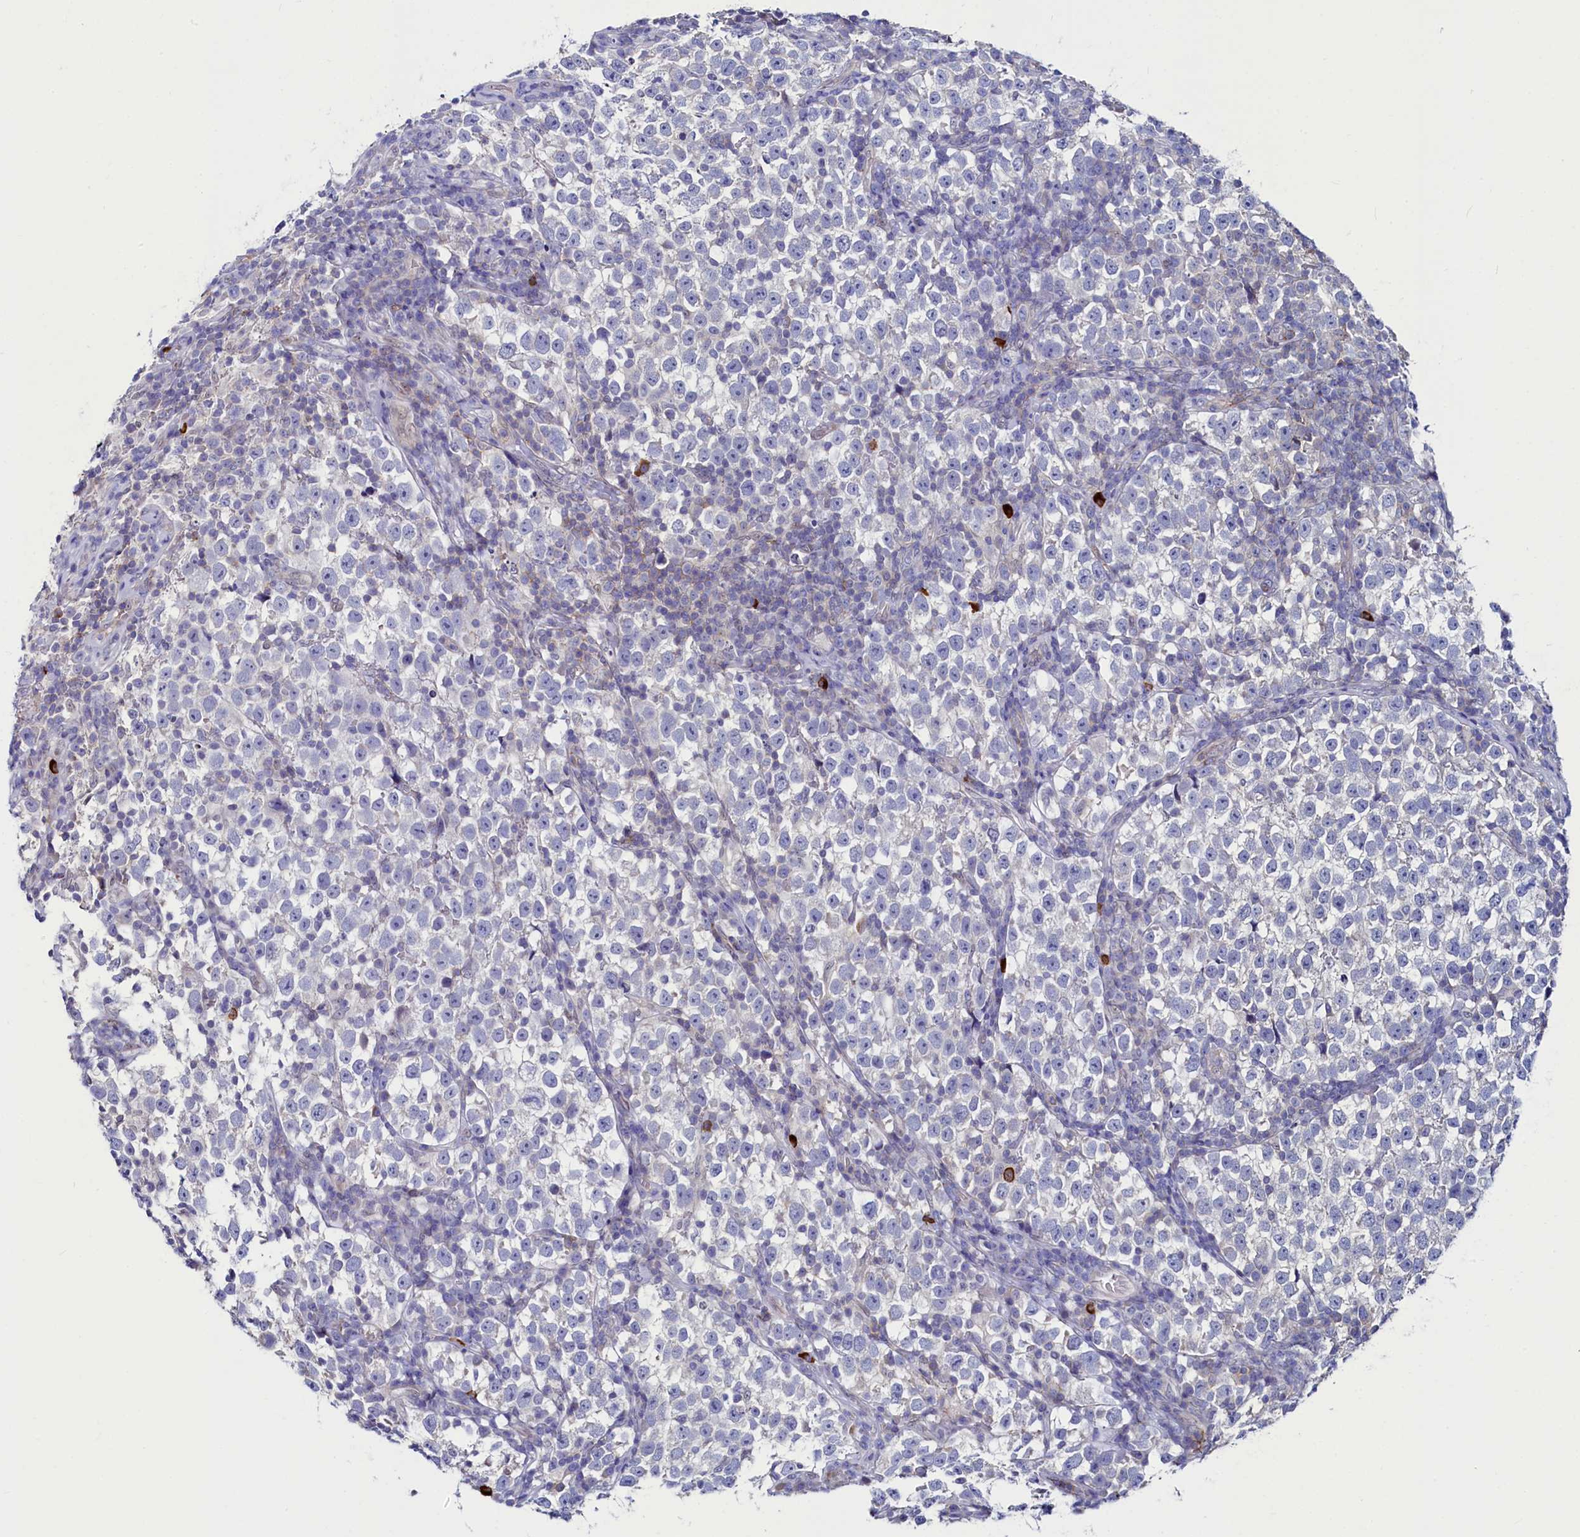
{"staining": {"intensity": "negative", "quantity": "none", "location": "none"}, "tissue": "testis cancer", "cell_type": "Tumor cells", "image_type": "cancer", "snomed": [{"axis": "morphology", "description": "Normal tissue, NOS"}, {"axis": "morphology", "description": "Seminoma, NOS"}, {"axis": "topography", "description": "Testis"}], "caption": "An IHC histopathology image of testis cancer (seminoma) is shown. There is no staining in tumor cells of testis cancer (seminoma).", "gene": "ASTE1", "patient": {"sex": "male", "age": 43}}